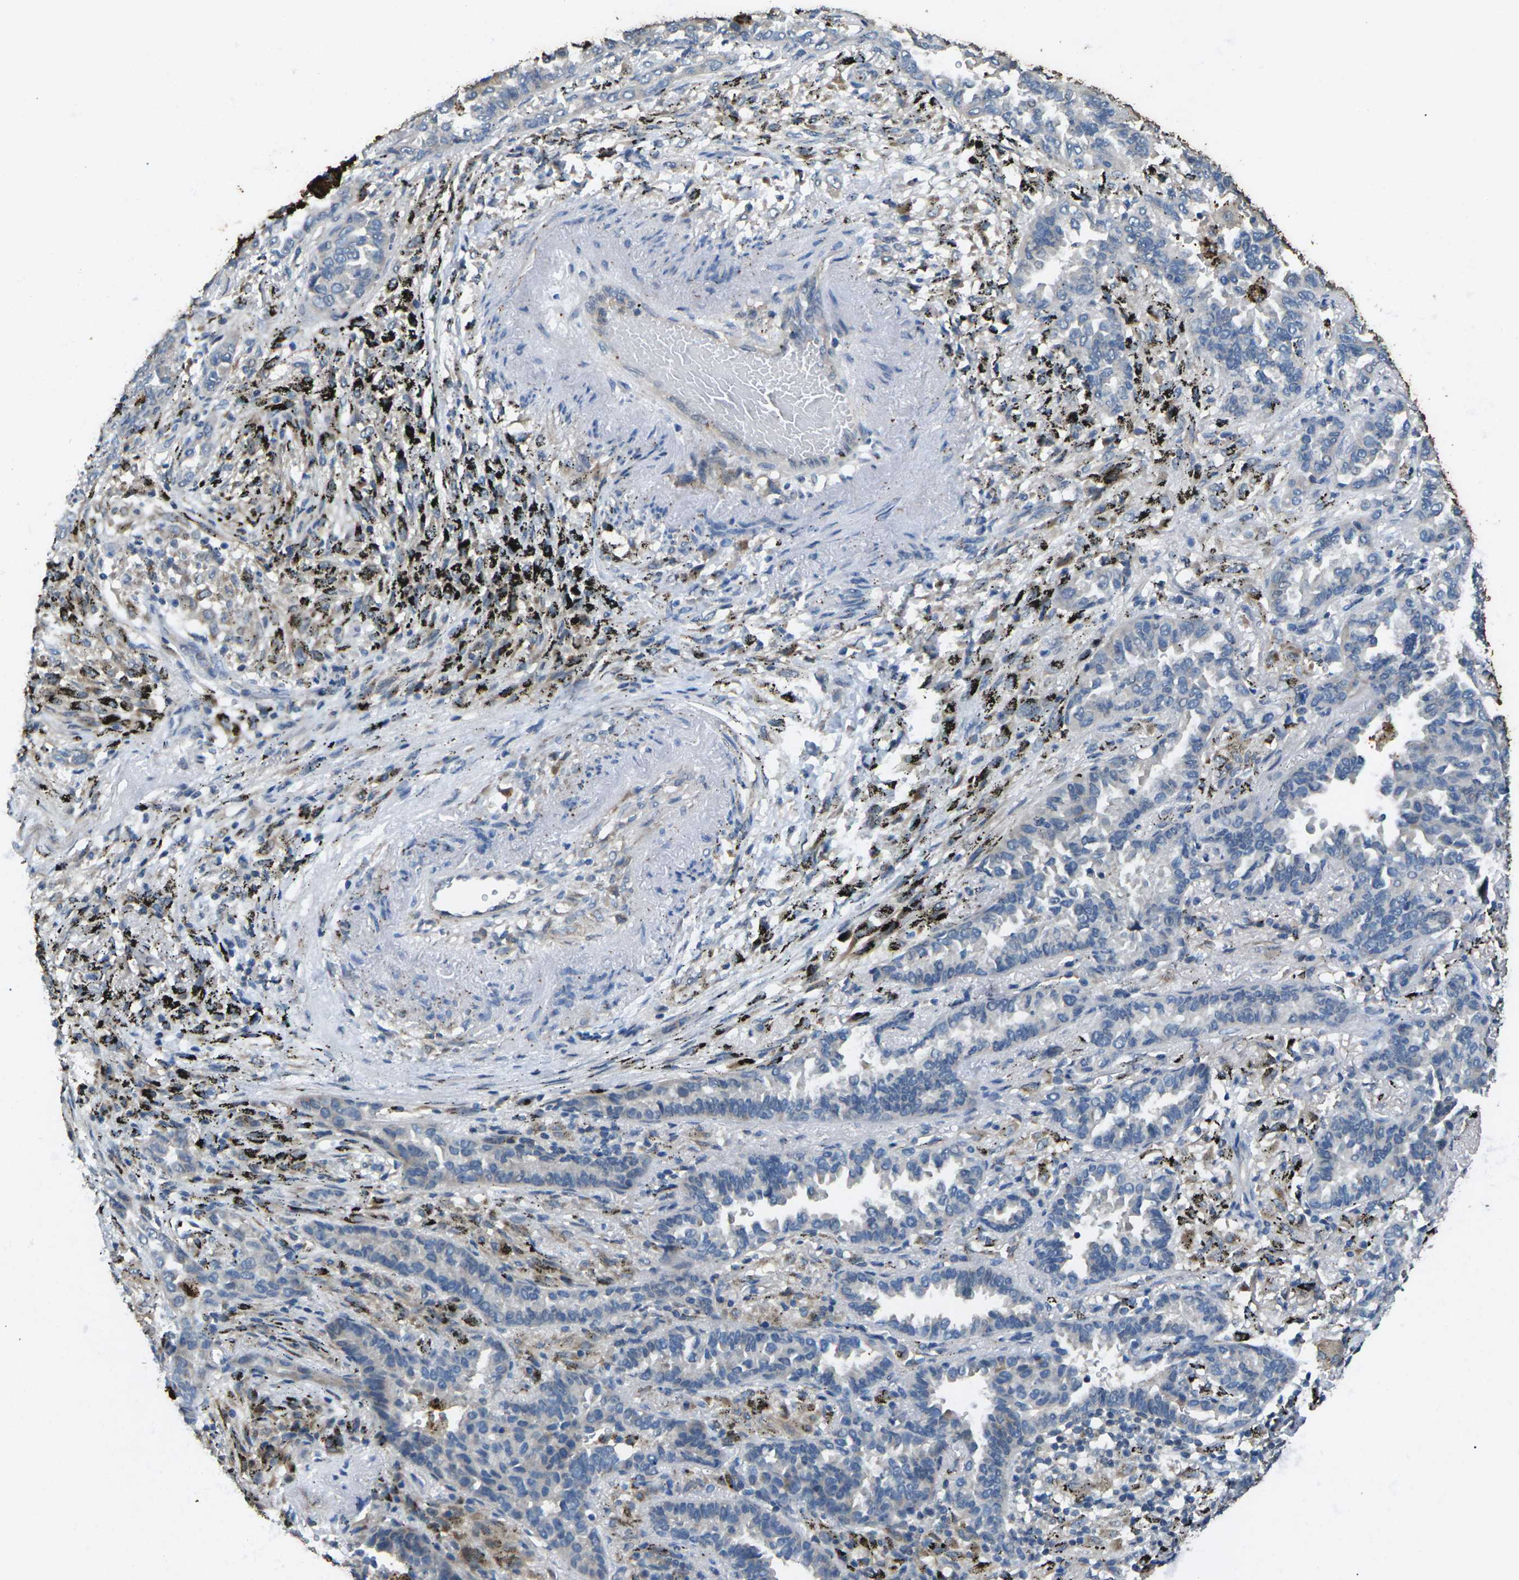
{"staining": {"intensity": "negative", "quantity": "none", "location": "none"}, "tissue": "lung cancer", "cell_type": "Tumor cells", "image_type": "cancer", "snomed": [{"axis": "morphology", "description": "Normal tissue, NOS"}, {"axis": "morphology", "description": "Adenocarcinoma, NOS"}, {"axis": "topography", "description": "Lung"}], "caption": "Lung adenocarcinoma stained for a protein using IHC displays no positivity tumor cells.", "gene": "SIGLEC14", "patient": {"sex": "male", "age": 59}}